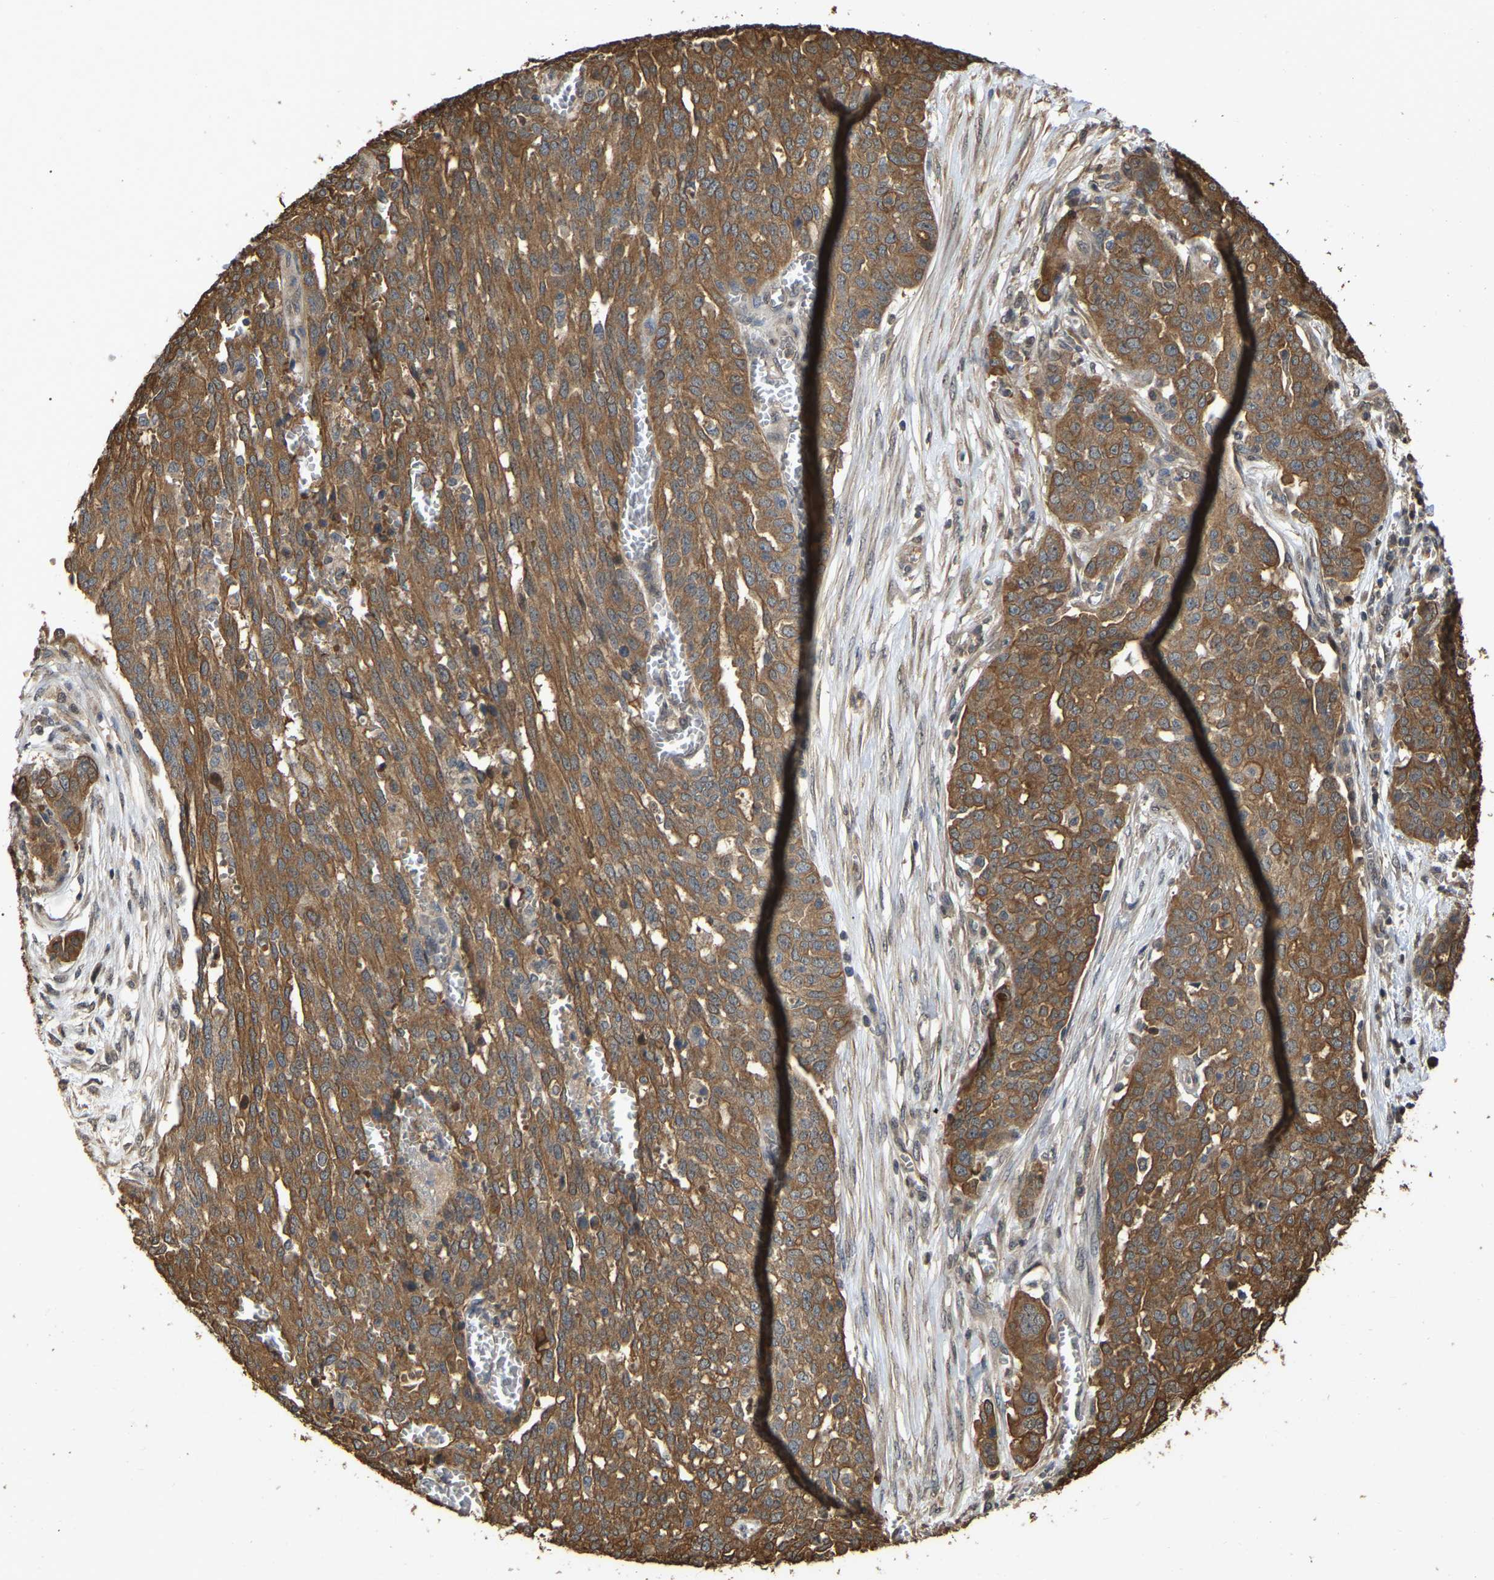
{"staining": {"intensity": "moderate", "quantity": ">75%", "location": "cytoplasmic/membranous"}, "tissue": "ovarian cancer", "cell_type": "Tumor cells", "image_type": "cancer", "snomed": [{"axis": "morphology", "description": "Cystadenocarcinoma, serous, NOS"}, {"axis": "topography", "description": "Soft tissue"}, {"axis": "topography", "description": "Ovary"}], "caption": "IHC of ovarian cancer exhibits medium levels of moderate cytoplasmic/membranous positivity in approximately >75% of tumor cells.", "gene": "FAM219A", "patient": {"sex": "female", "age": 57}}